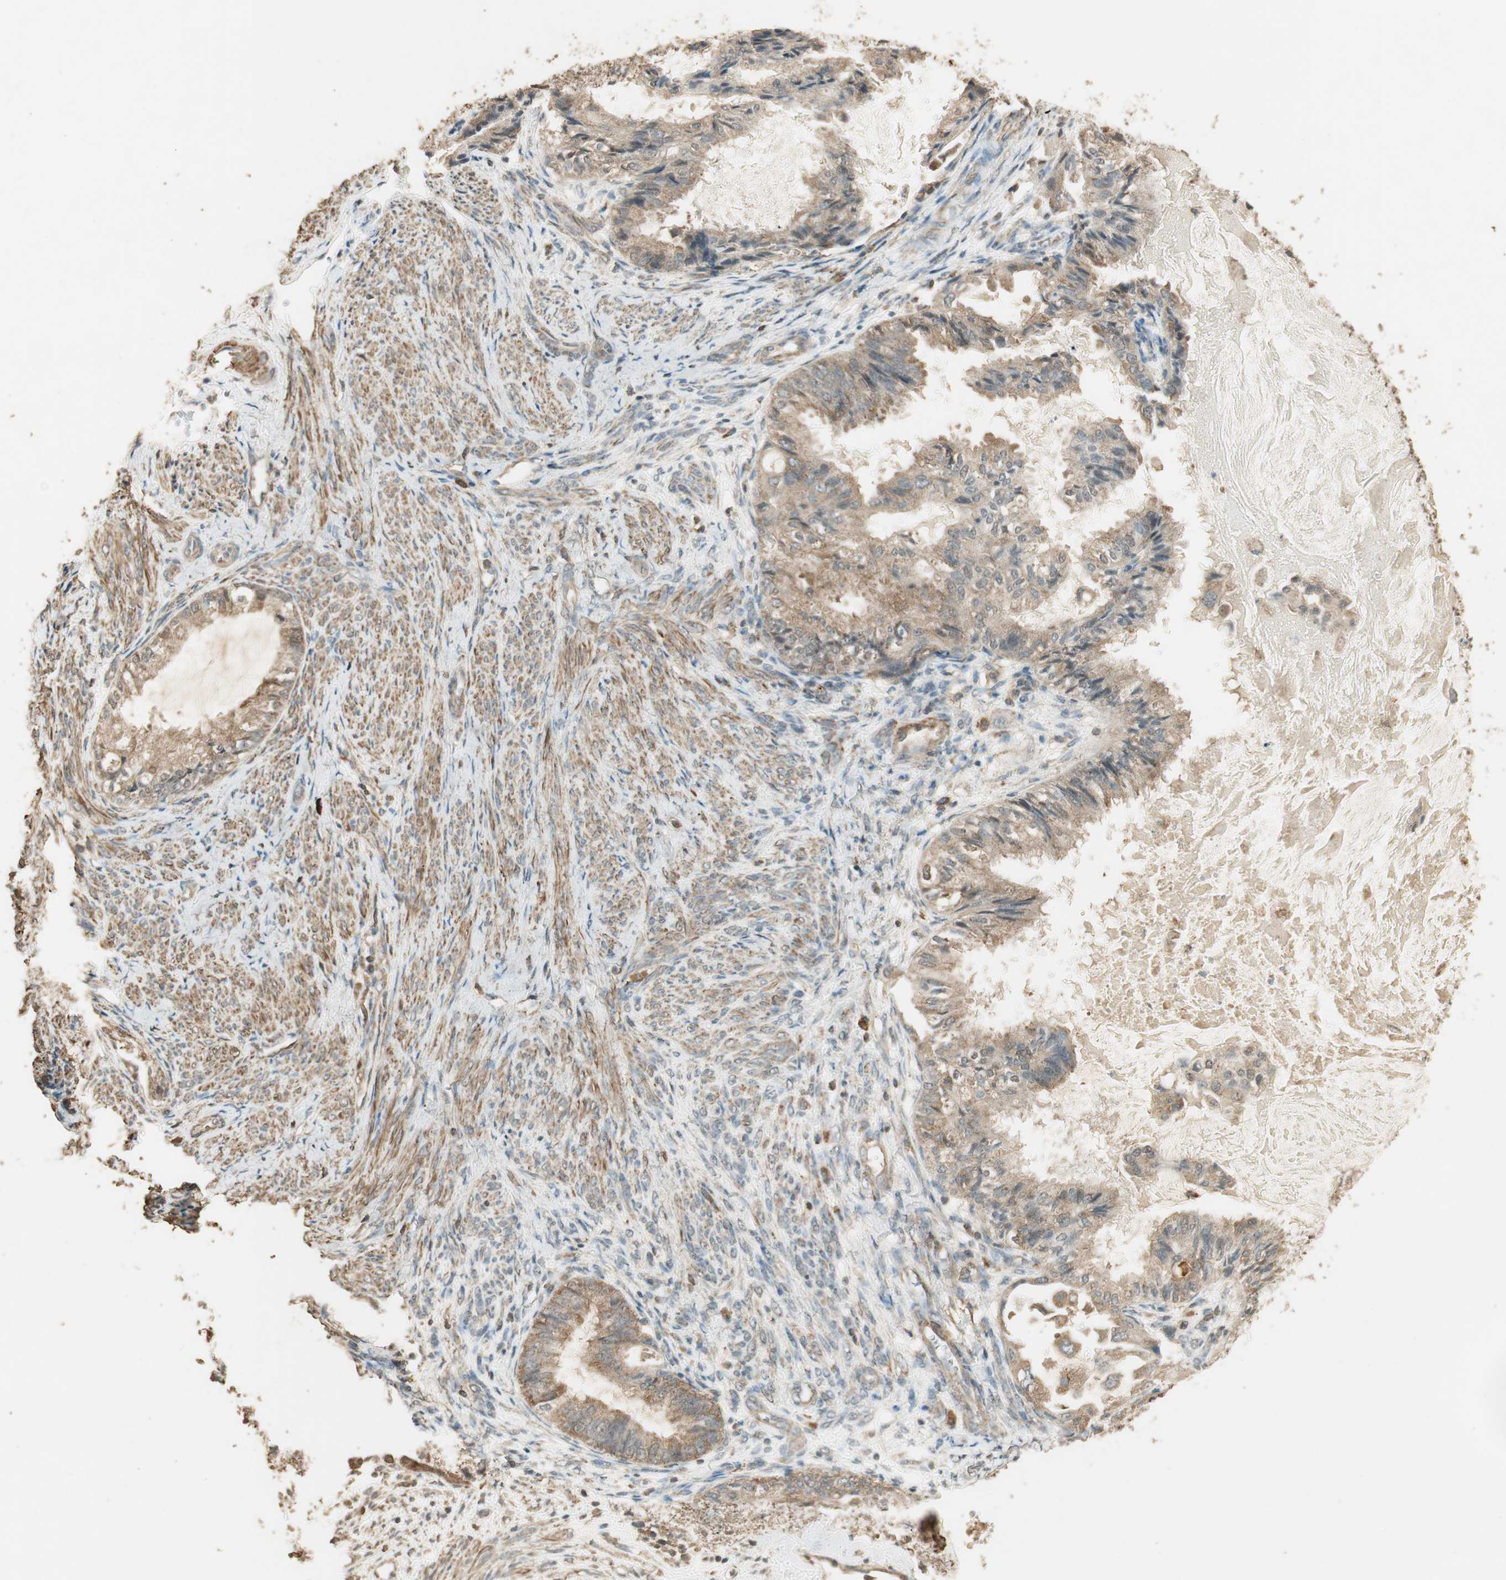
{"staining": {"intensity": "moderate", "quantity": ">75%", "location": "cytoplasmic/membranous"}, "tissue": "cervical cancer", "cell_type": "Tumor cells", "image_type": "cancer", "snomed": [{"axis": "morphology", "description": "Normal tissue, NOS"}, {"axis": "morphology", "description": "Adenocarcinoma, NOS"}, {"axis": "topography", "description": "Cervix"}, {"axis": "topography", "description": "Endometrium"}], "caption": "Cervical adenocarcinoma stained for a protein shows moderate cytoplasmic/membranous positivity in tumor cells.", "gene": "USP2", "patient": {"sex": "female", "age": 86}}